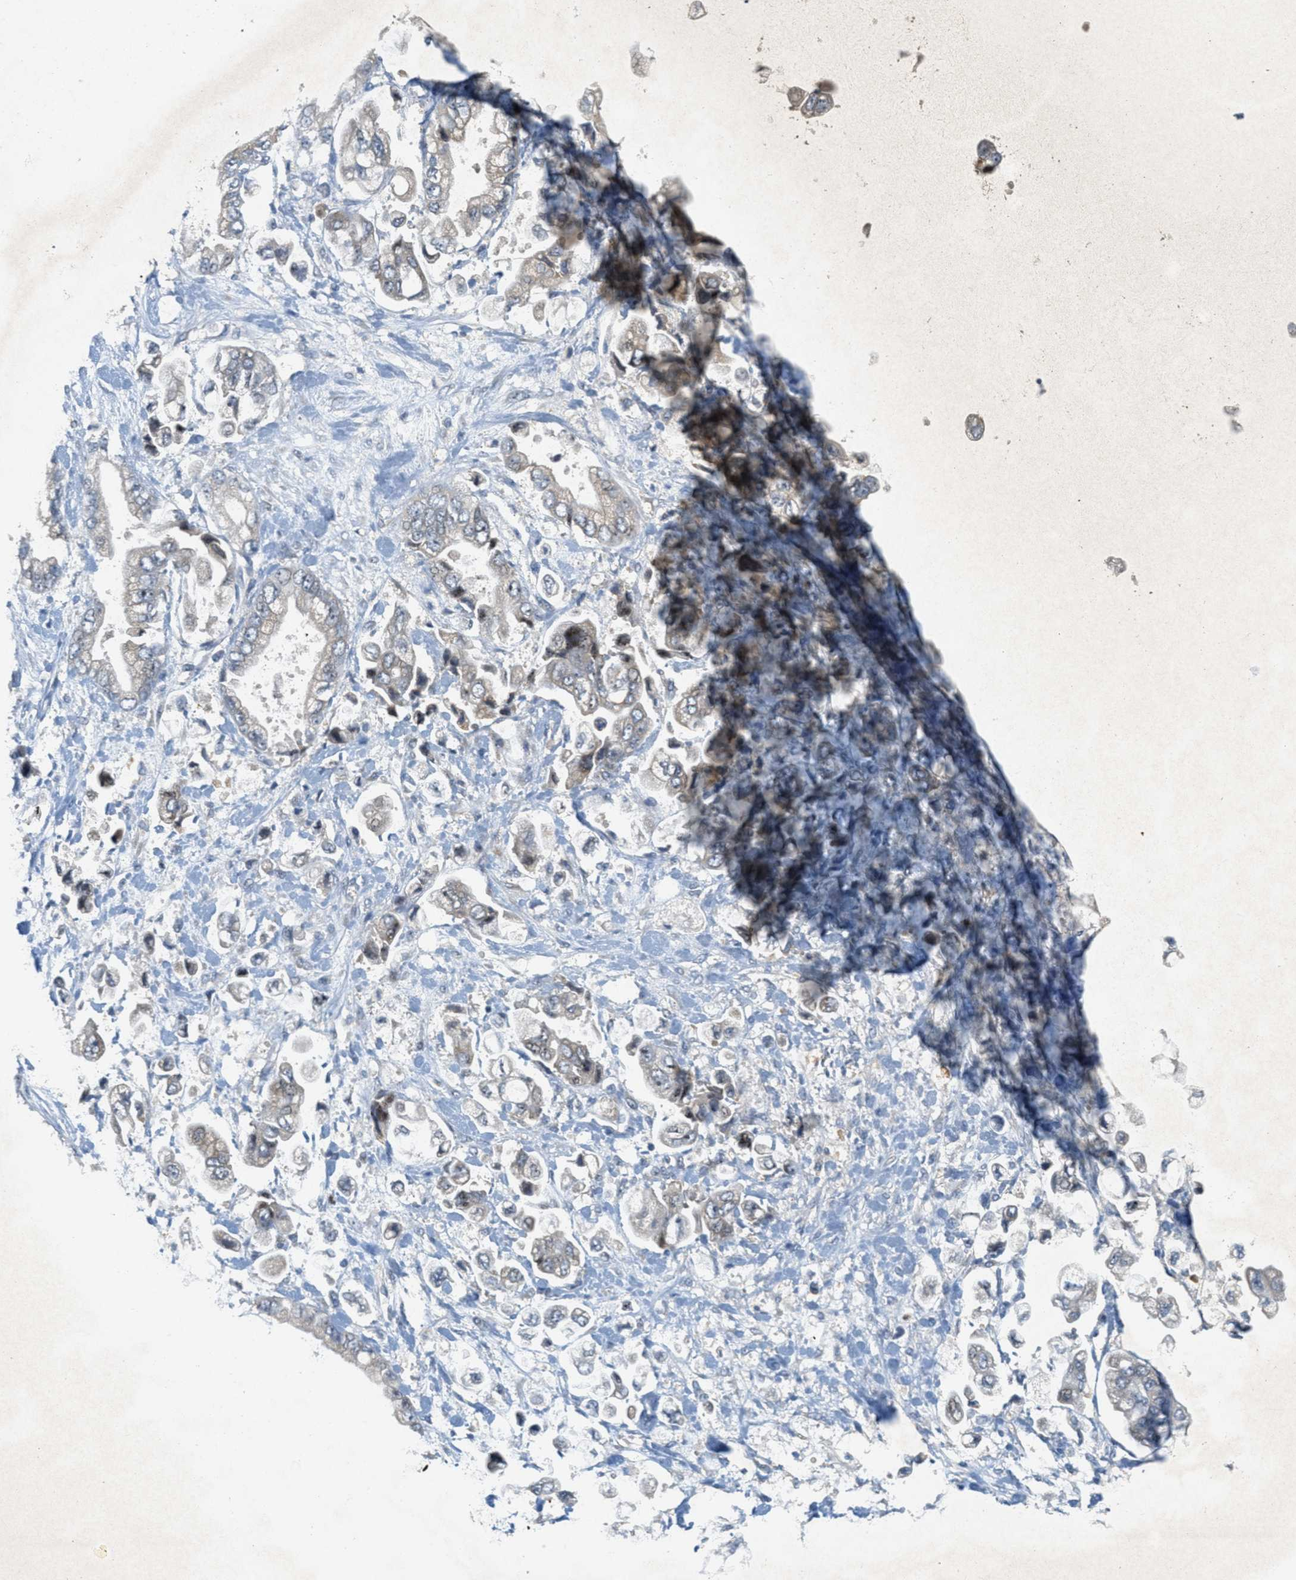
{"staining": {"intensity": "weak", "quantity": "<25%", "location": "cytoplasmic/membranous"}, "tissue": "stomach cancer", "cell_type": "Tumor cells", "image_type": "cancer", "snomed": [{"axis": "morphology", "description": "Normal tissue, NOS"}, {"axis": "morphology", "description": "Adenocarcinoma, NOS"}, {"axis": "topography", "description": "Stomach"}], "caption": "Histopathology image shows no significant protein expression in tumor cells of stomach cancer (adenocarcinoma). (Stains: DAB immunohistochemistry (IHC) with hematoxylin counter stain, Microscopy: brightfield microscopy at high magnification).", "gene": "SIGMAR1", "patient": {"sex": "male", "age": 62}}